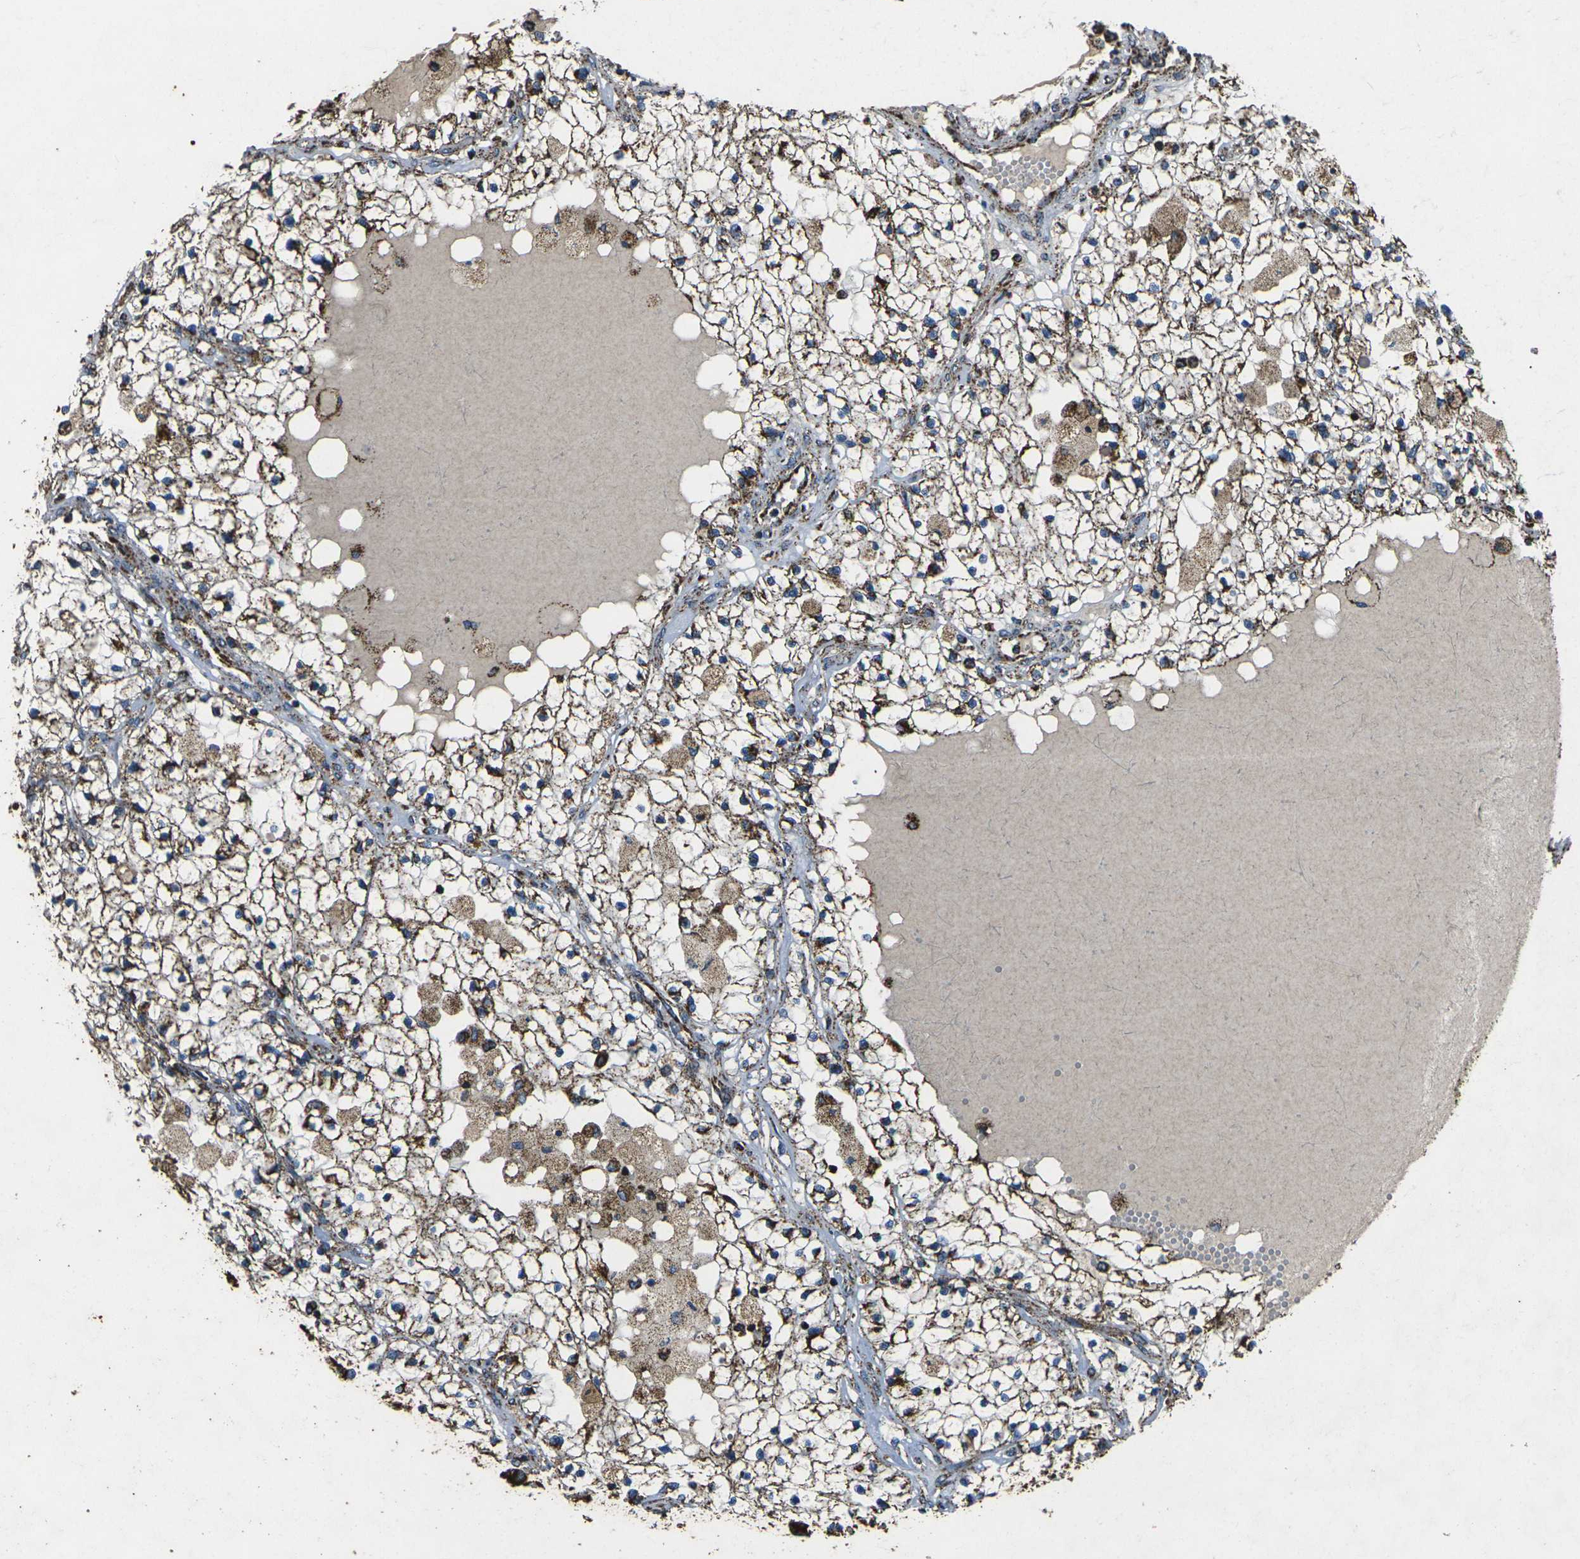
{"staining": {"intensity": "moderate", "quantity": "25%-75%", "location": "cytoplasmic/membranous"}, "tissue": "renal cancer", "cell_type": "Tumor cells", "image_type": "cancer", "snomed": [{"axis": "morphology", "description": "Adenocarcinoma, NOS"}, {"axis": "topography", "description": "Kidney"}], "caption": "Tumor cells demonstrate medium levels of moderate cytoplasmic/membranous positivity in approximately 25%-75% of cells in renal cancer (adenocarcinoma). (DAB (3,3'-diaminobenzidine) = brown stain, brightfield microscopy at high magnification).", "gene": "KLHL5", "patient": {"sex": "male", "age": 68}}